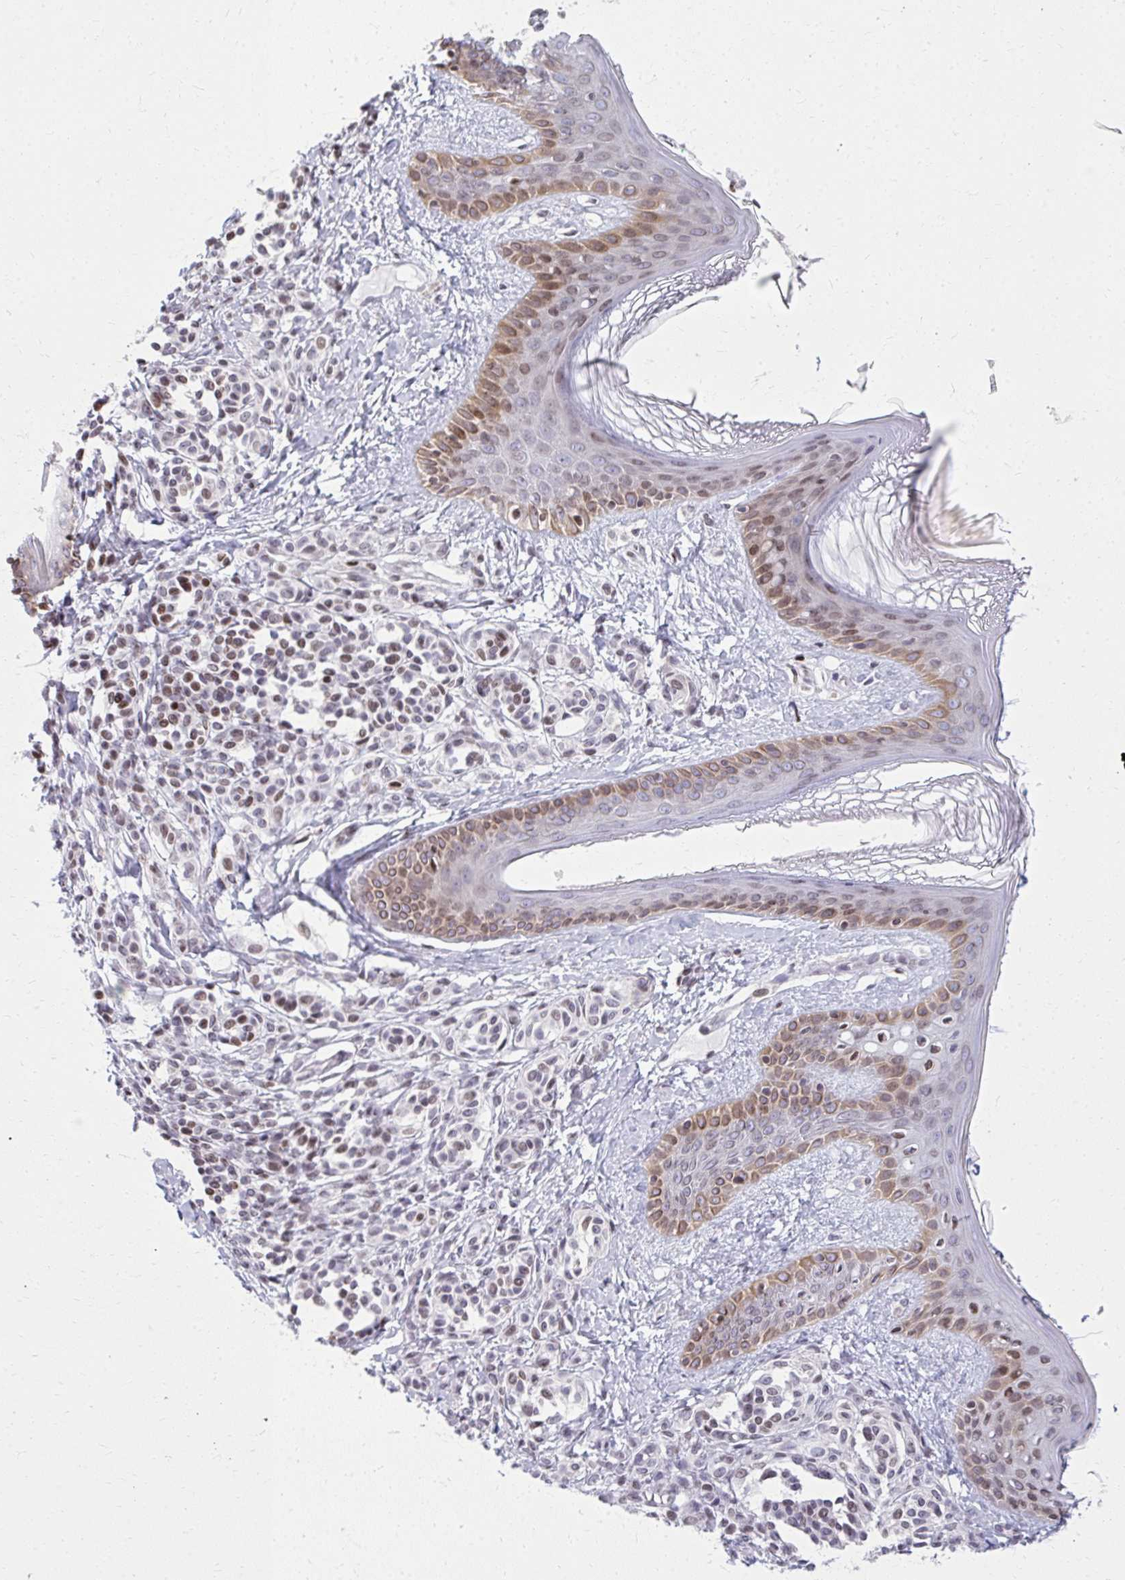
{"staining": {"intensity": "negative", "quantity": "none", "location": "none"}, "tissue": "skin", "cell_type": "Fibroblasts", "image_type": "normal", "snomed": [{"axis": "morphology", "description": "Normal tissue, NOS"}, {"axis": "topography", "description": "Skin"}], "caption": "DAB (3,3'-diaminobenzidine) immunohistochemical staining of unremarkable skin shows no significant positivity in fibroblasts.", "gene": "AP5M1", "patient": {"sex": "male", "age": 16}}